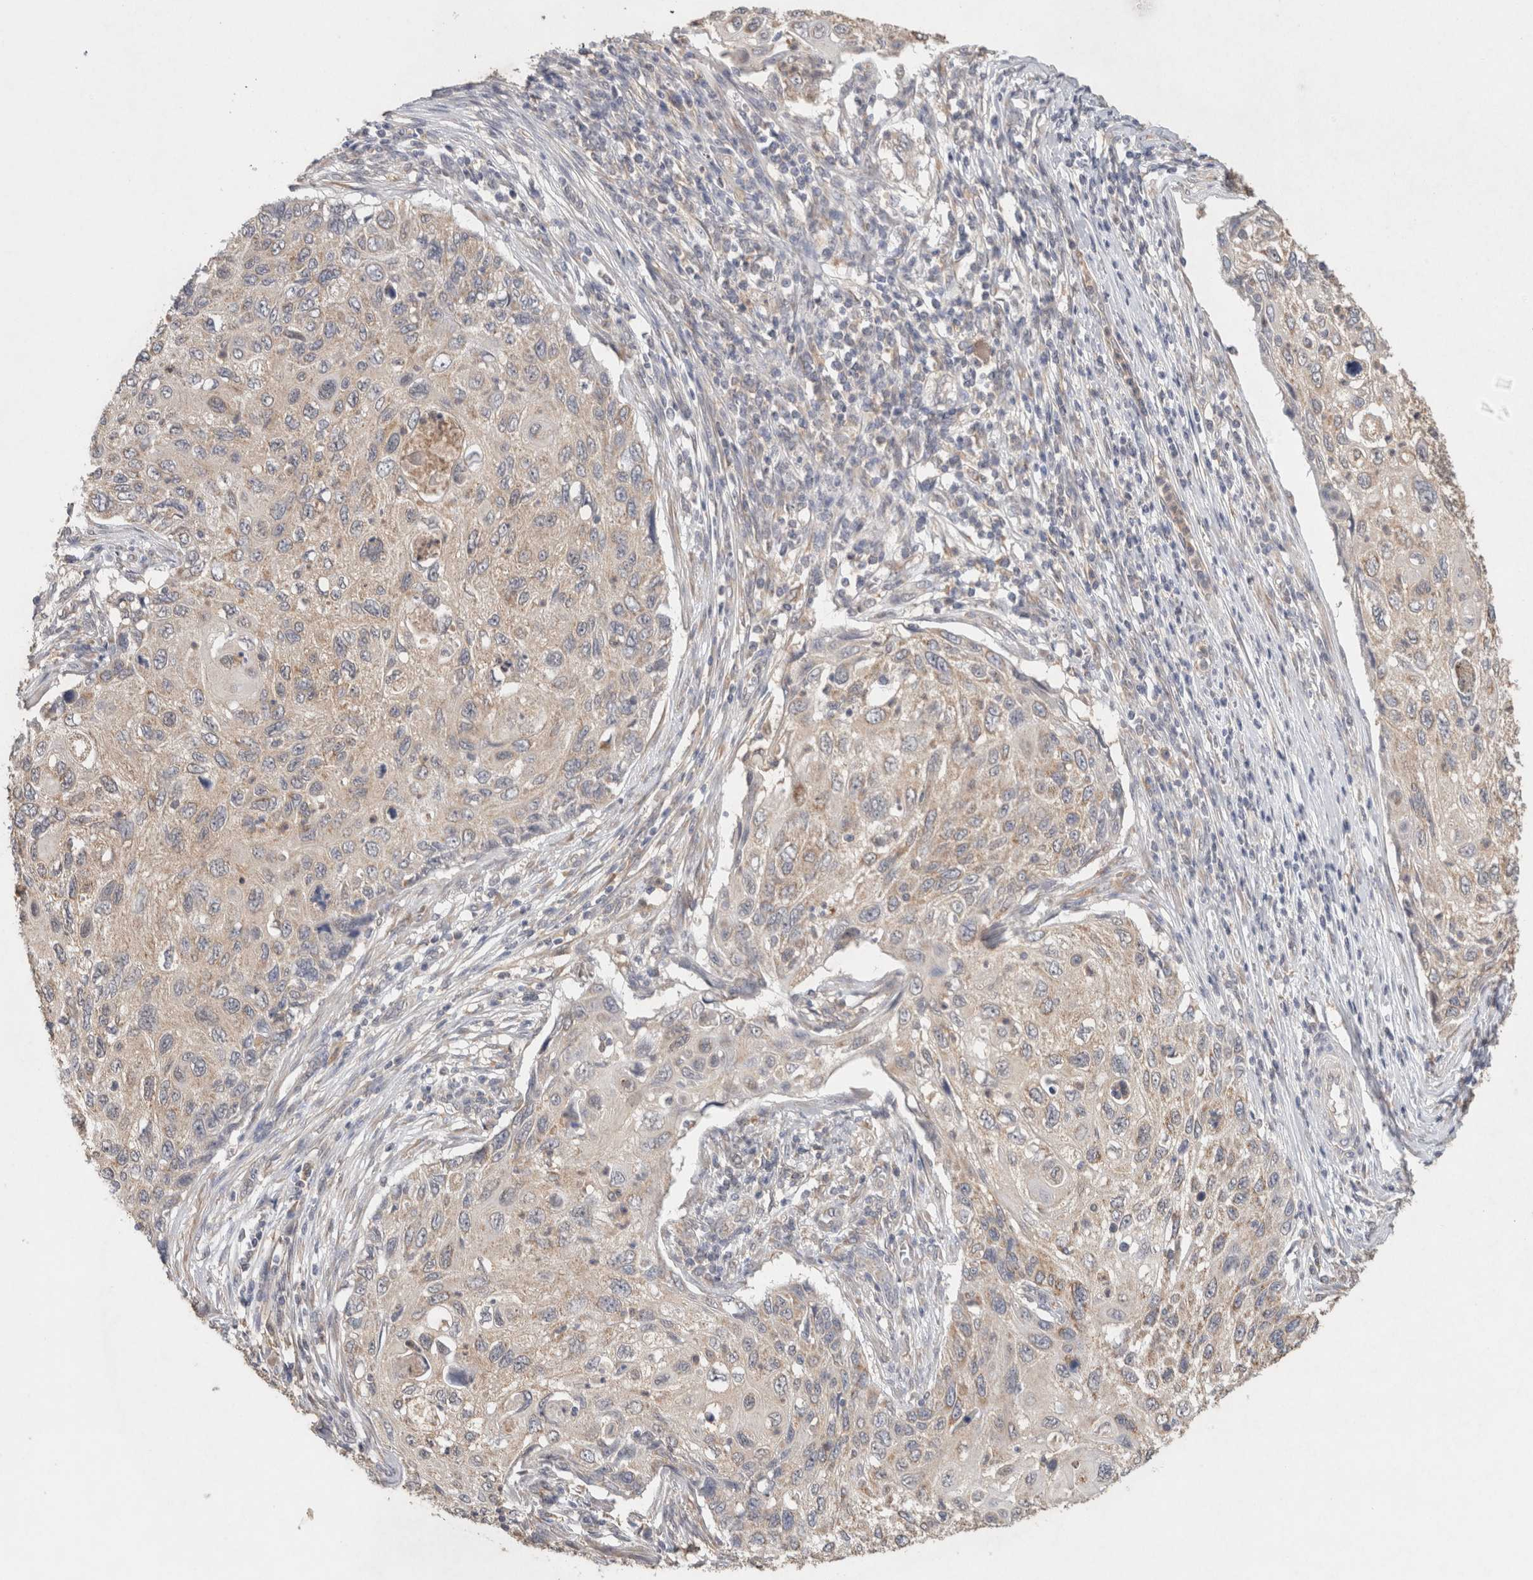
{"staining": {"intensity": "weak", "quantity": "25%-75%", "location": "cytoplasmic/membranous"}, "tissue": "cervical cancer", "cell_type": "Tumor cells", "image_type": "cancer", "snomed": [{"axis": "morphology", "description": "Squamous cell carcinoma, NOS"}, {"axis": "topography", "description": "Cervix"}], "caption": "The immunohistochemical stain highlights weak cytoplasmic/membranous positivity in tumor cells of cervical squamous cell carcinoma tissue.", "gene": "RAB14", "patient": {"sex": "female", "age": 70}}